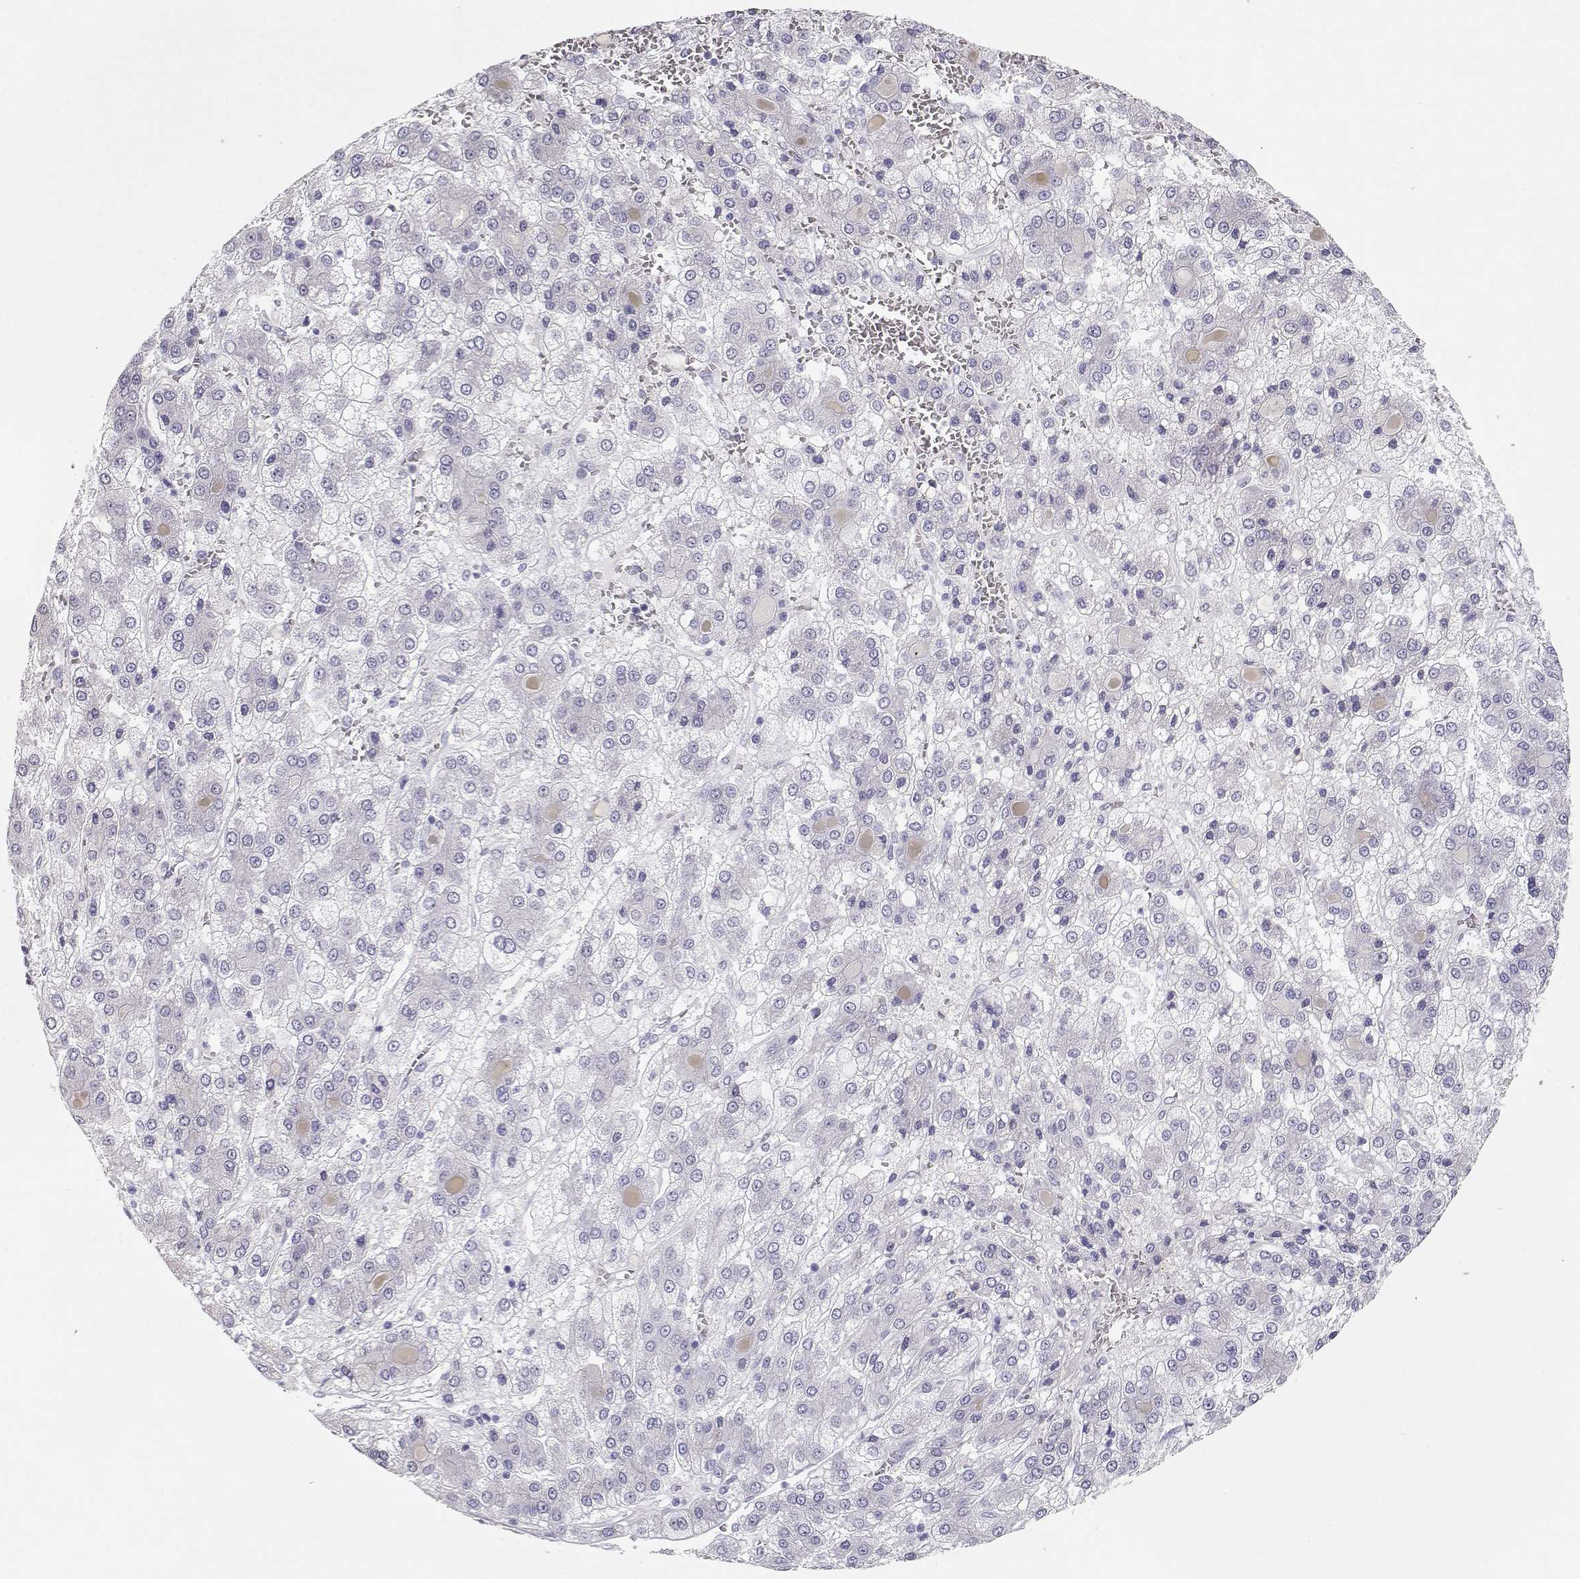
{"staining": {"intensity": "negative", "quantity": "none", "location": "none"}, "tissue": "liver cancer", "cell_type": "Tumor cells", "image_type": "cancer", "snomed": [{"axis": "morphology", "description": "Carcinoma, Hepatocellular, NOS"}, {"axis": "topography", "description": "Liver"}], "caption": "A high-resolution micrograph shows IHC staining of liver cancer, which shows no significant staining in tumor cells. The staining is performed using DAB brown chromogen with nuclei counter-stained in using hematoxylin.", "gene": "MAGEC1", "patient": {"sex": "male", "age": 73}}